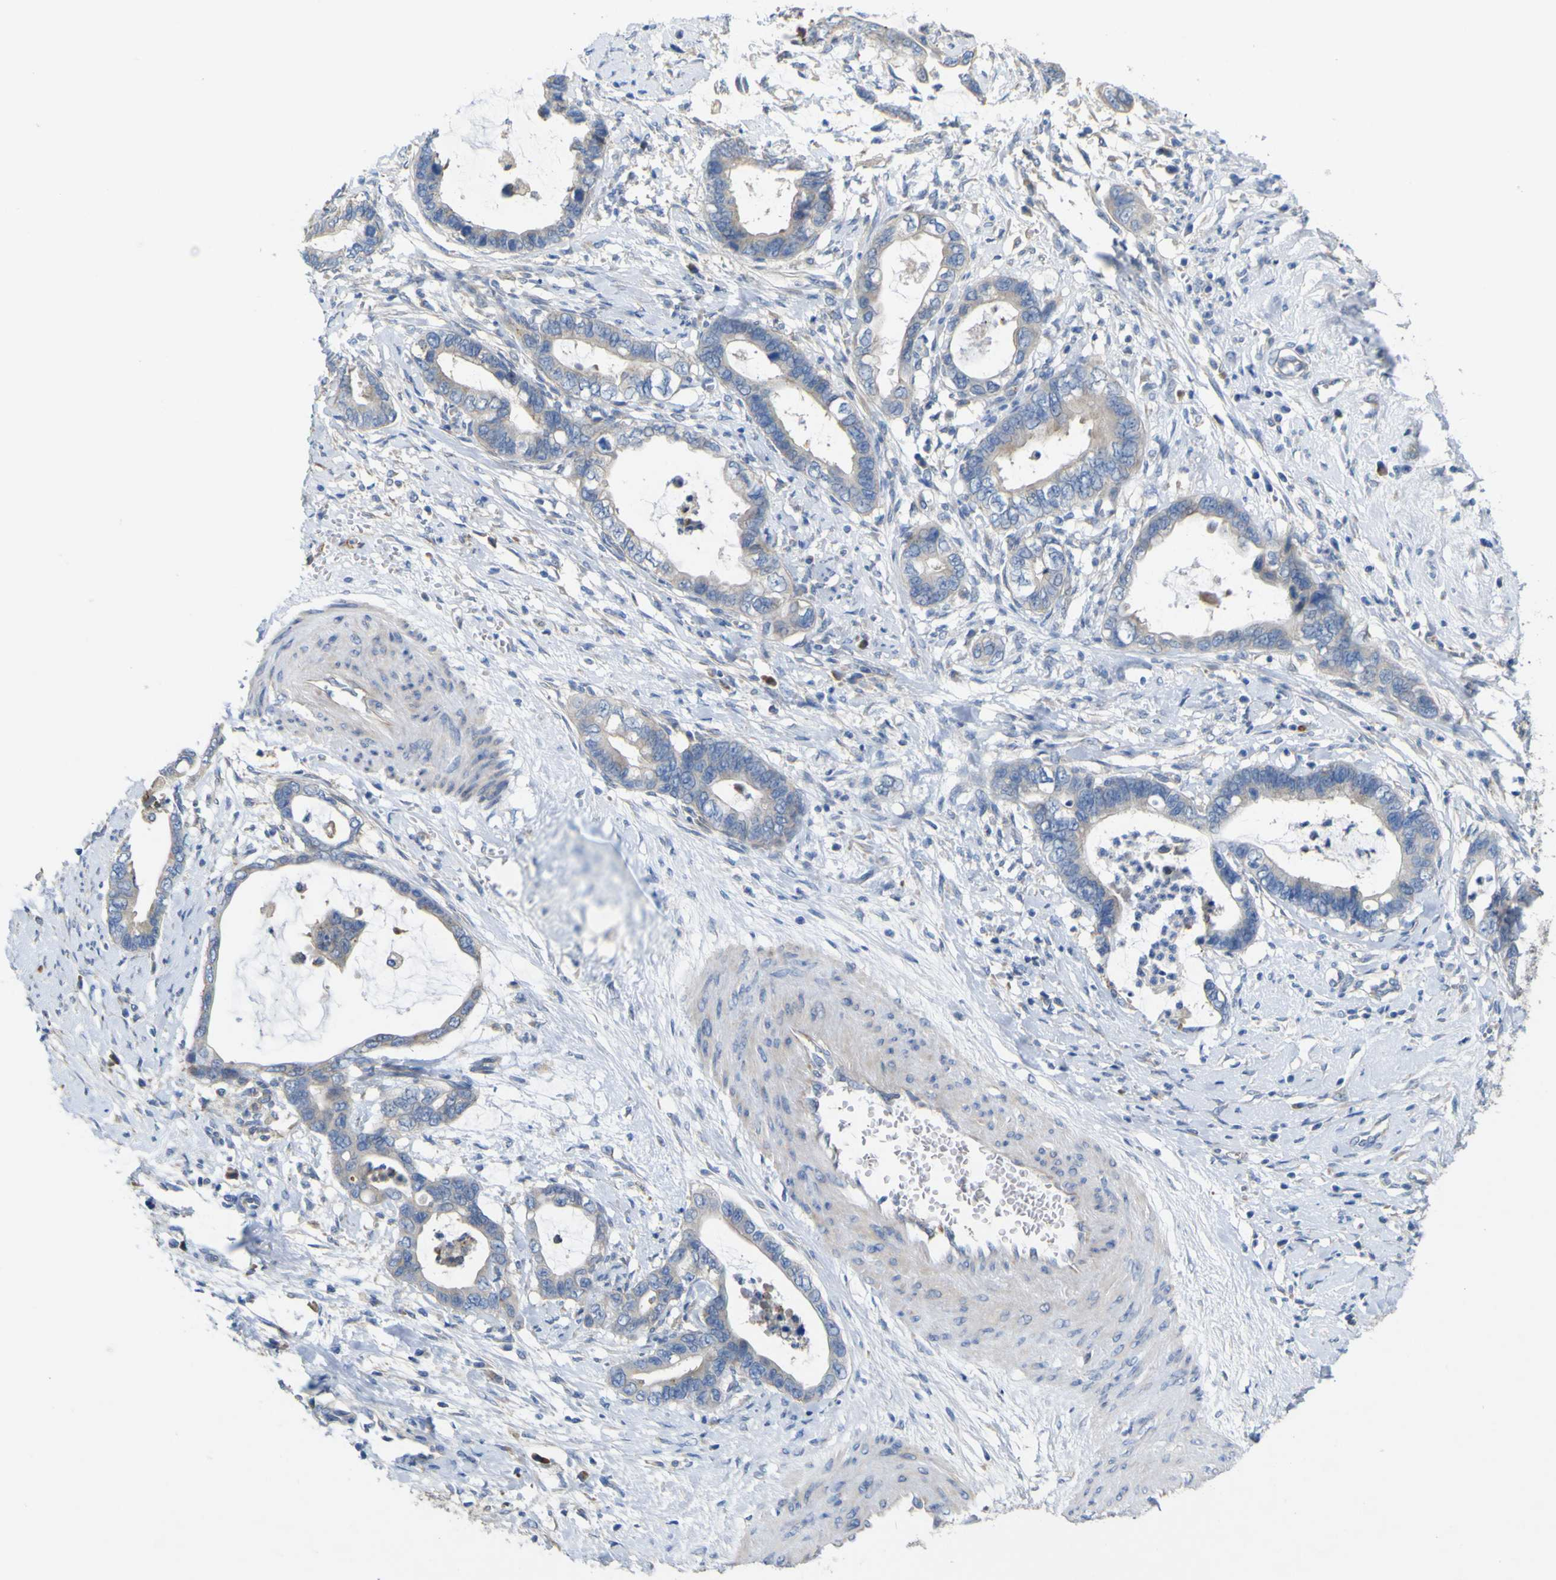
{"staining": {"intensity": "weak", "quantity": "<25%", "location": "cytoplasmic/membranous"}, "tissue": "cervical cancer", "cell_type": "Tumor cells", "image_type": "cancer", "snomed": [{"axis": "morphology", "description": "Adenocarcinoma, NOS"}, {"axis": "topography", "description": "Cervix"}], "caption": "Immunohistochemical staining of cervical cancer demonstrates no significant staining in tumor cells.", "gene": "MYEOV", "patient": {"sex": "female", "age": 44}}